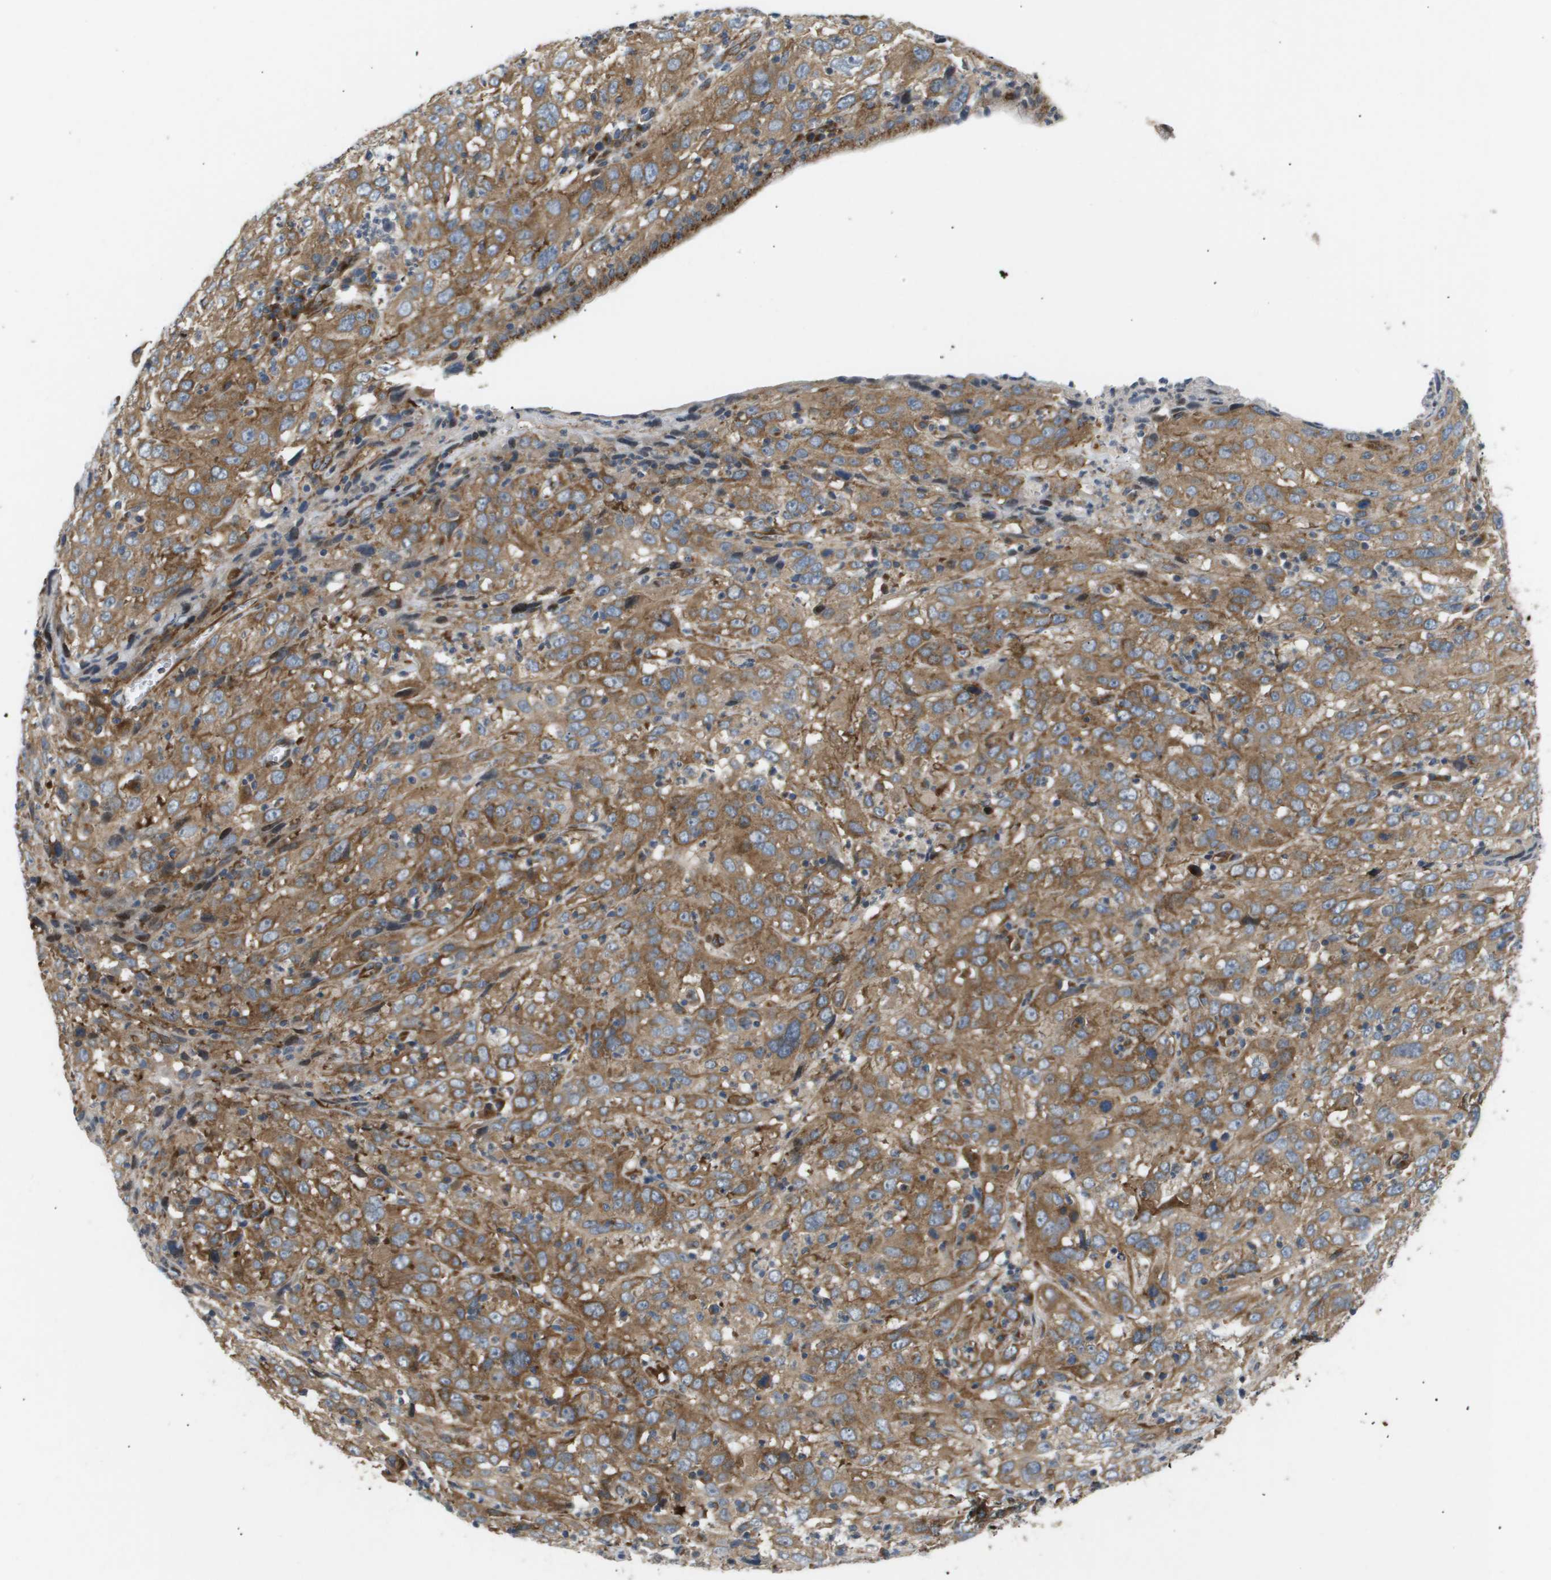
{"staining": {"intensity": "moderate", "quantity": ">75%", "location": "cytoplasmic/membranous"}, "tissue": "cervical cancer", "cell_type": "Tumor cells", "image_type": "cancer", "snomed": [{"axis": "morphology", "description": "Squamous cell carcinoma, NOS"}, {"axis": "topography", "description": "Cervix"}], "caption": "Human cervical squamous cell carcinoma stained with a brown dye displays moderate cytoplasmic/membranous positive staining in about >75% of tumor cells.", "gene": "LYSMD3", "patient": {"sex": "female", "age": 32}}